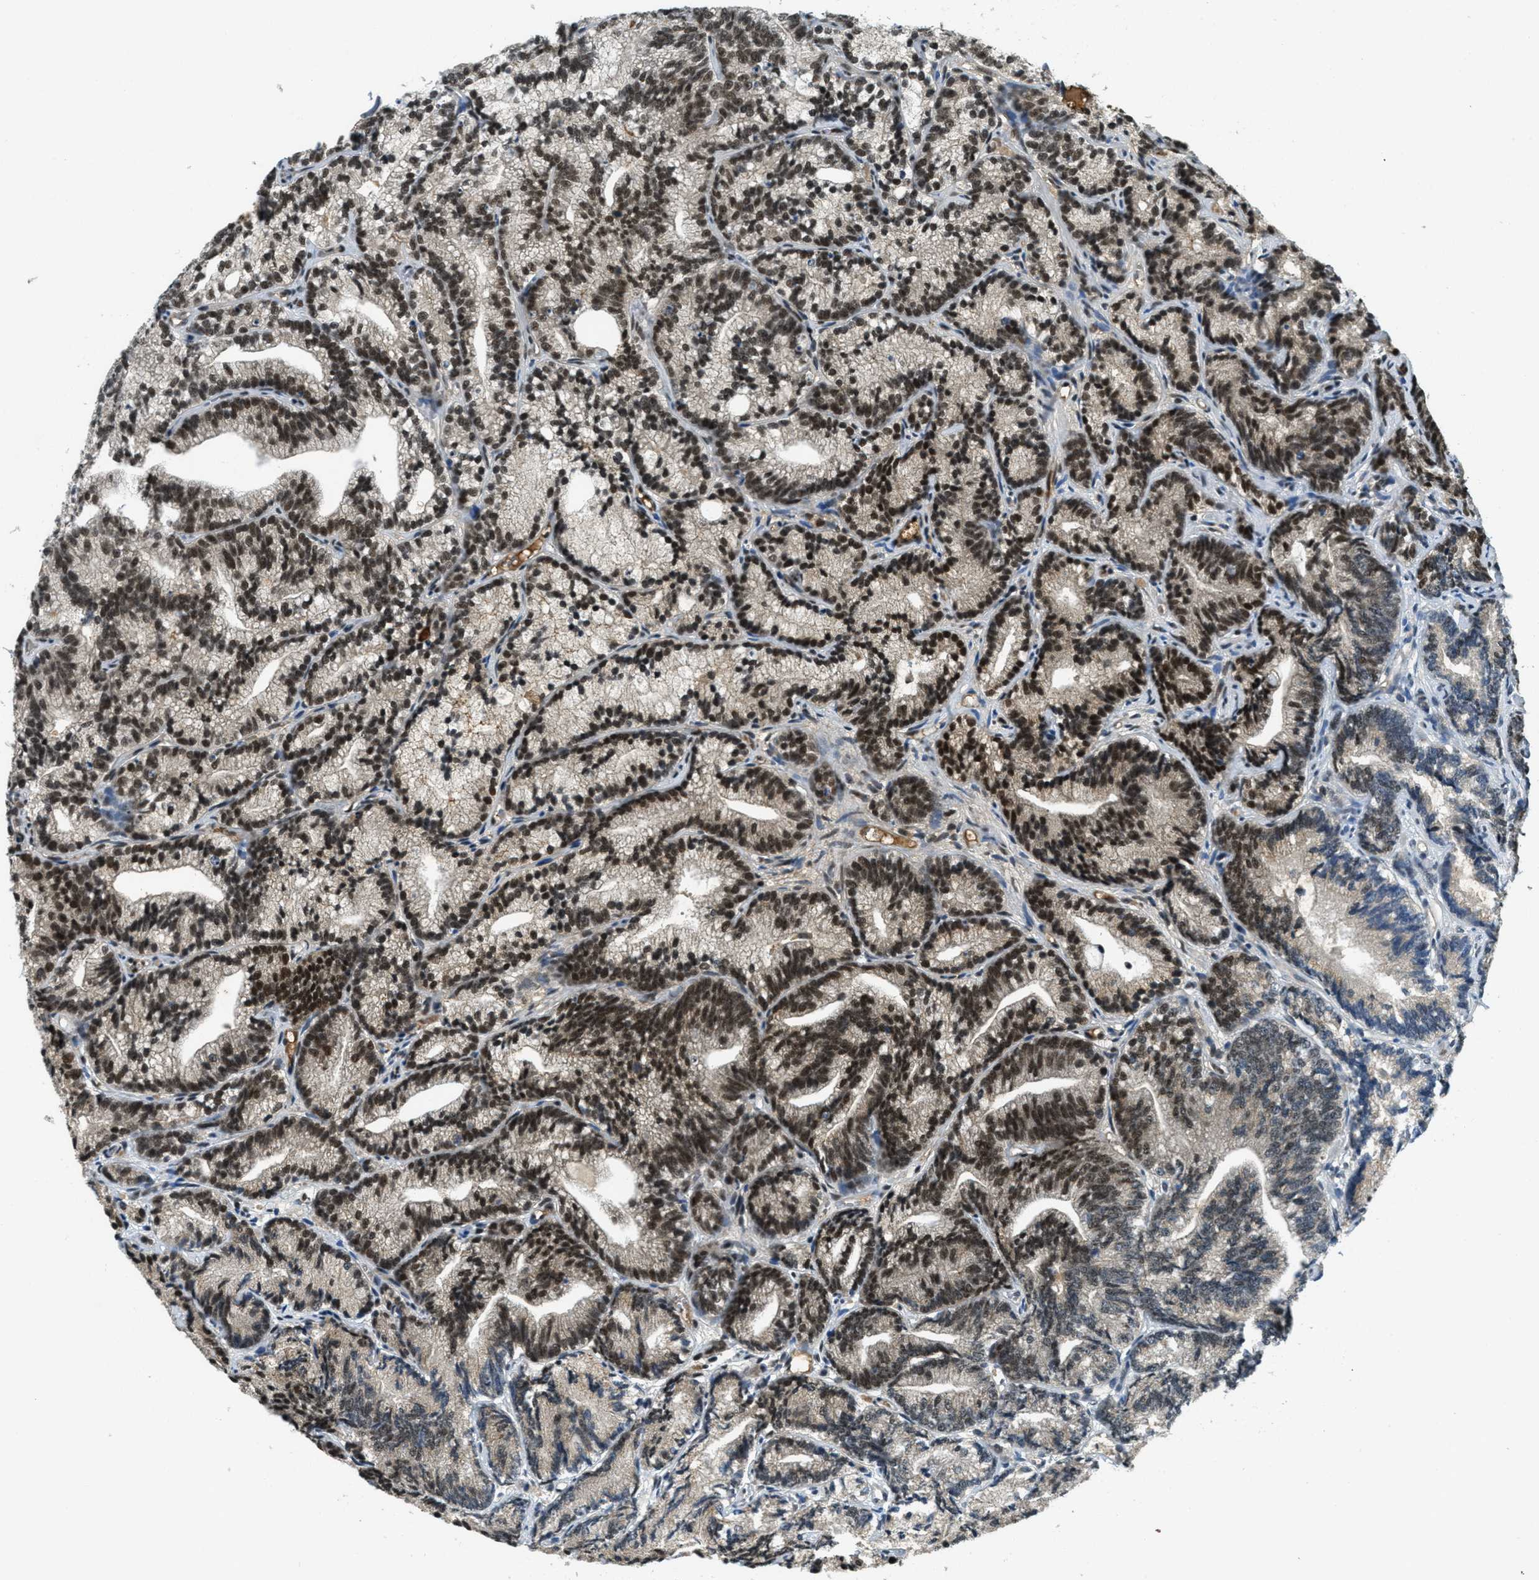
{"staining": {"intensity": "strong", "quantity": ">75%", "location": "nuclear"}, "tissue": "prostate cancer", "cell_type": "Tumor cells", "image_type": "cancer", "snomed": [{"axis": "morphology", "description": "Adenocarcinoma, Low grade"}, {"axis": "topography", "description": "Prostate"}], "caption": "Low-grade adenocarcinoma (prostate) stained with a brown dye exhibits strong nuclear positive staining in approximately >75% of tumor cells.", "gene": "ZNF148", "patient": {"sex": "male", "age": 89}}